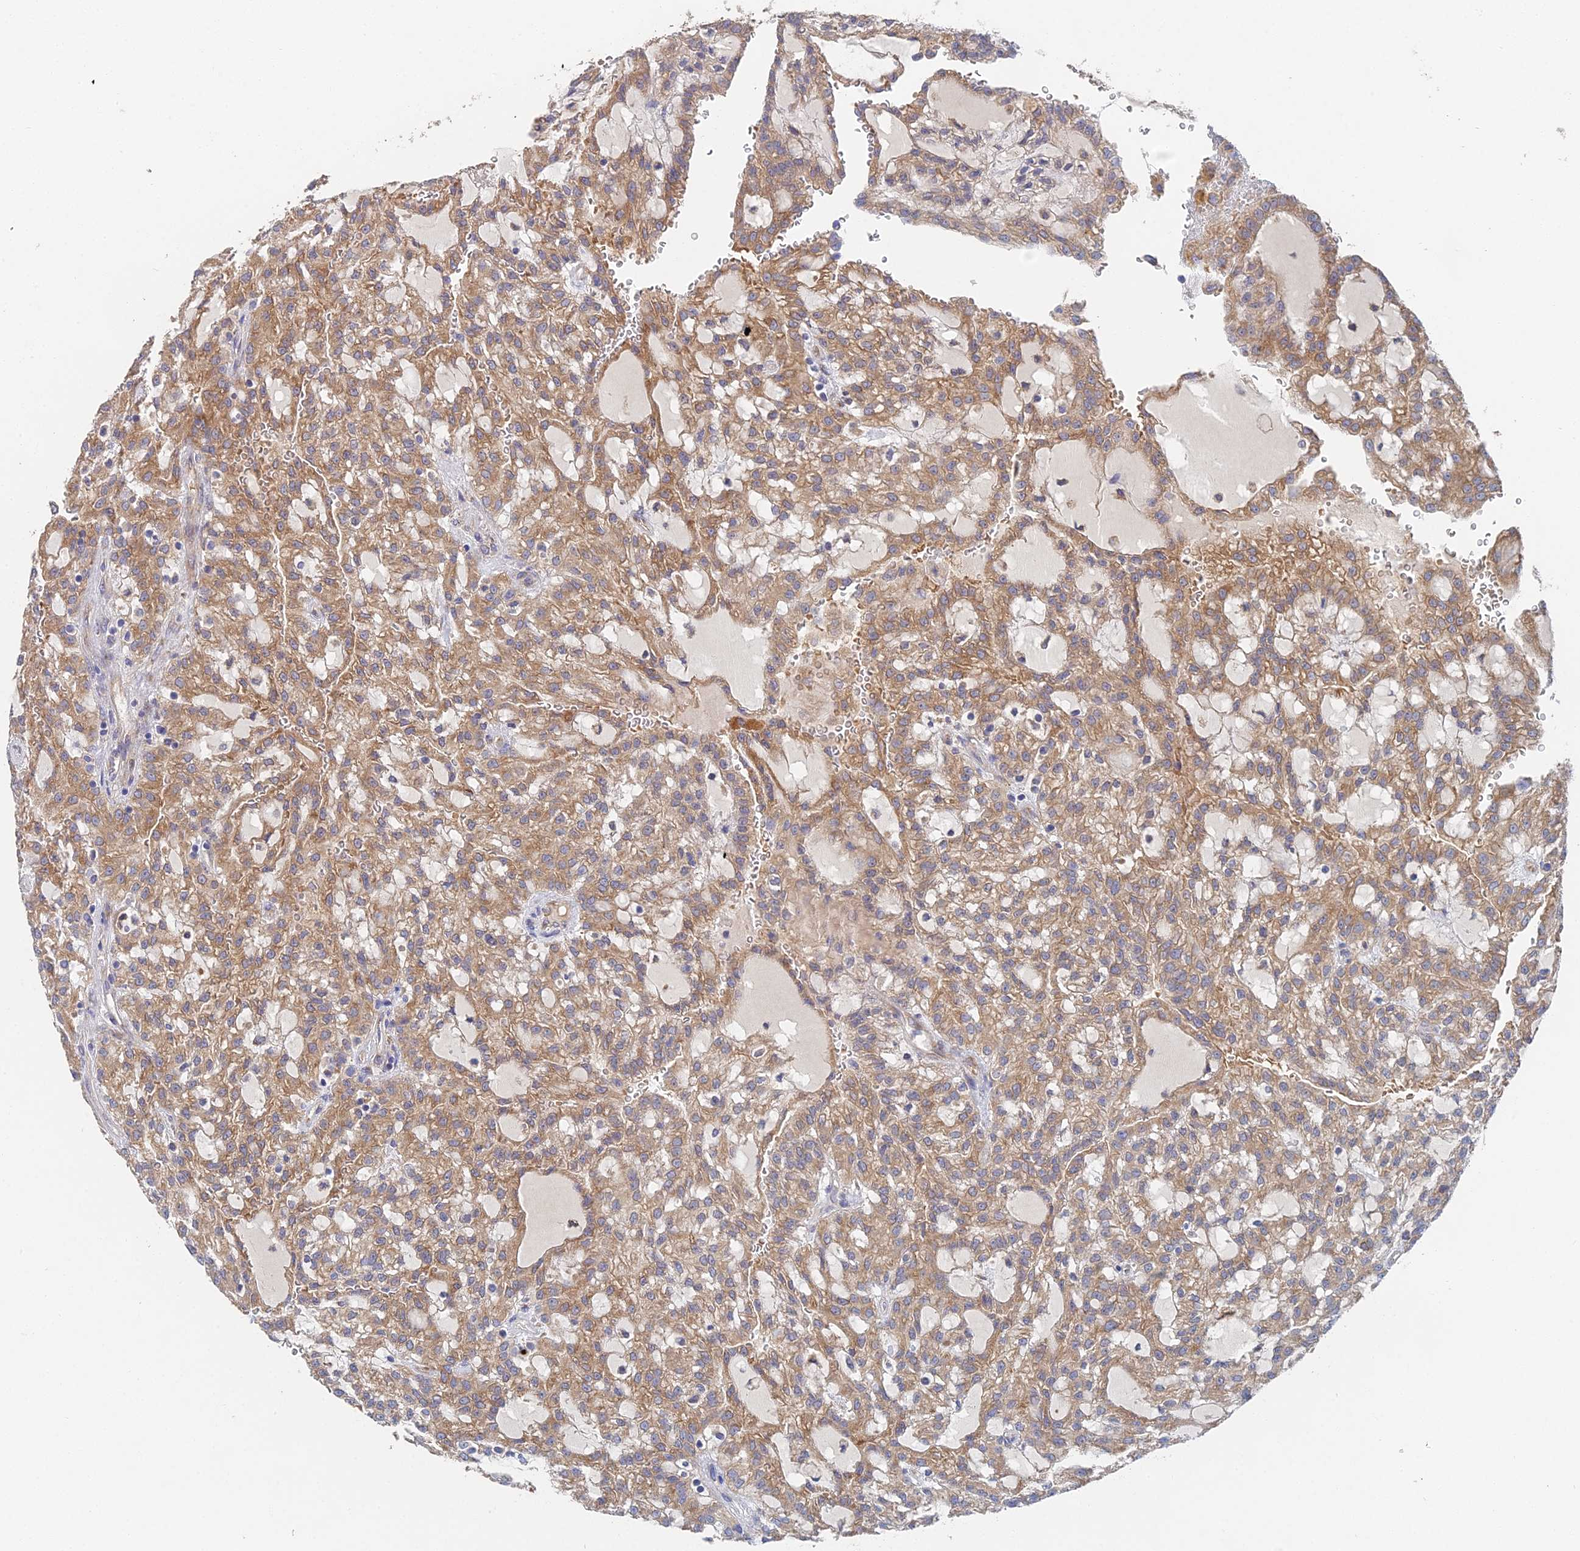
{"staining": {"intensity": "moderate", "quantity": ">75%", "location": "cytoplasmic/membranous"}, "tissue": "renal cancer", "cell_type": "Tumor cells", "image_type": "cancer", "snomed": [{"axis": "morphology", "description": "Adenocarcinoma, NOS"}, {"axis": "topography", "description": "Kidney"}], "caption": "A brown stain labels moderate cytoplasmic/membranous expression of a protein in renal cancer tumor cells.", "gene": "ELOF1", "patient": {"sex": "male", "age": 63}}